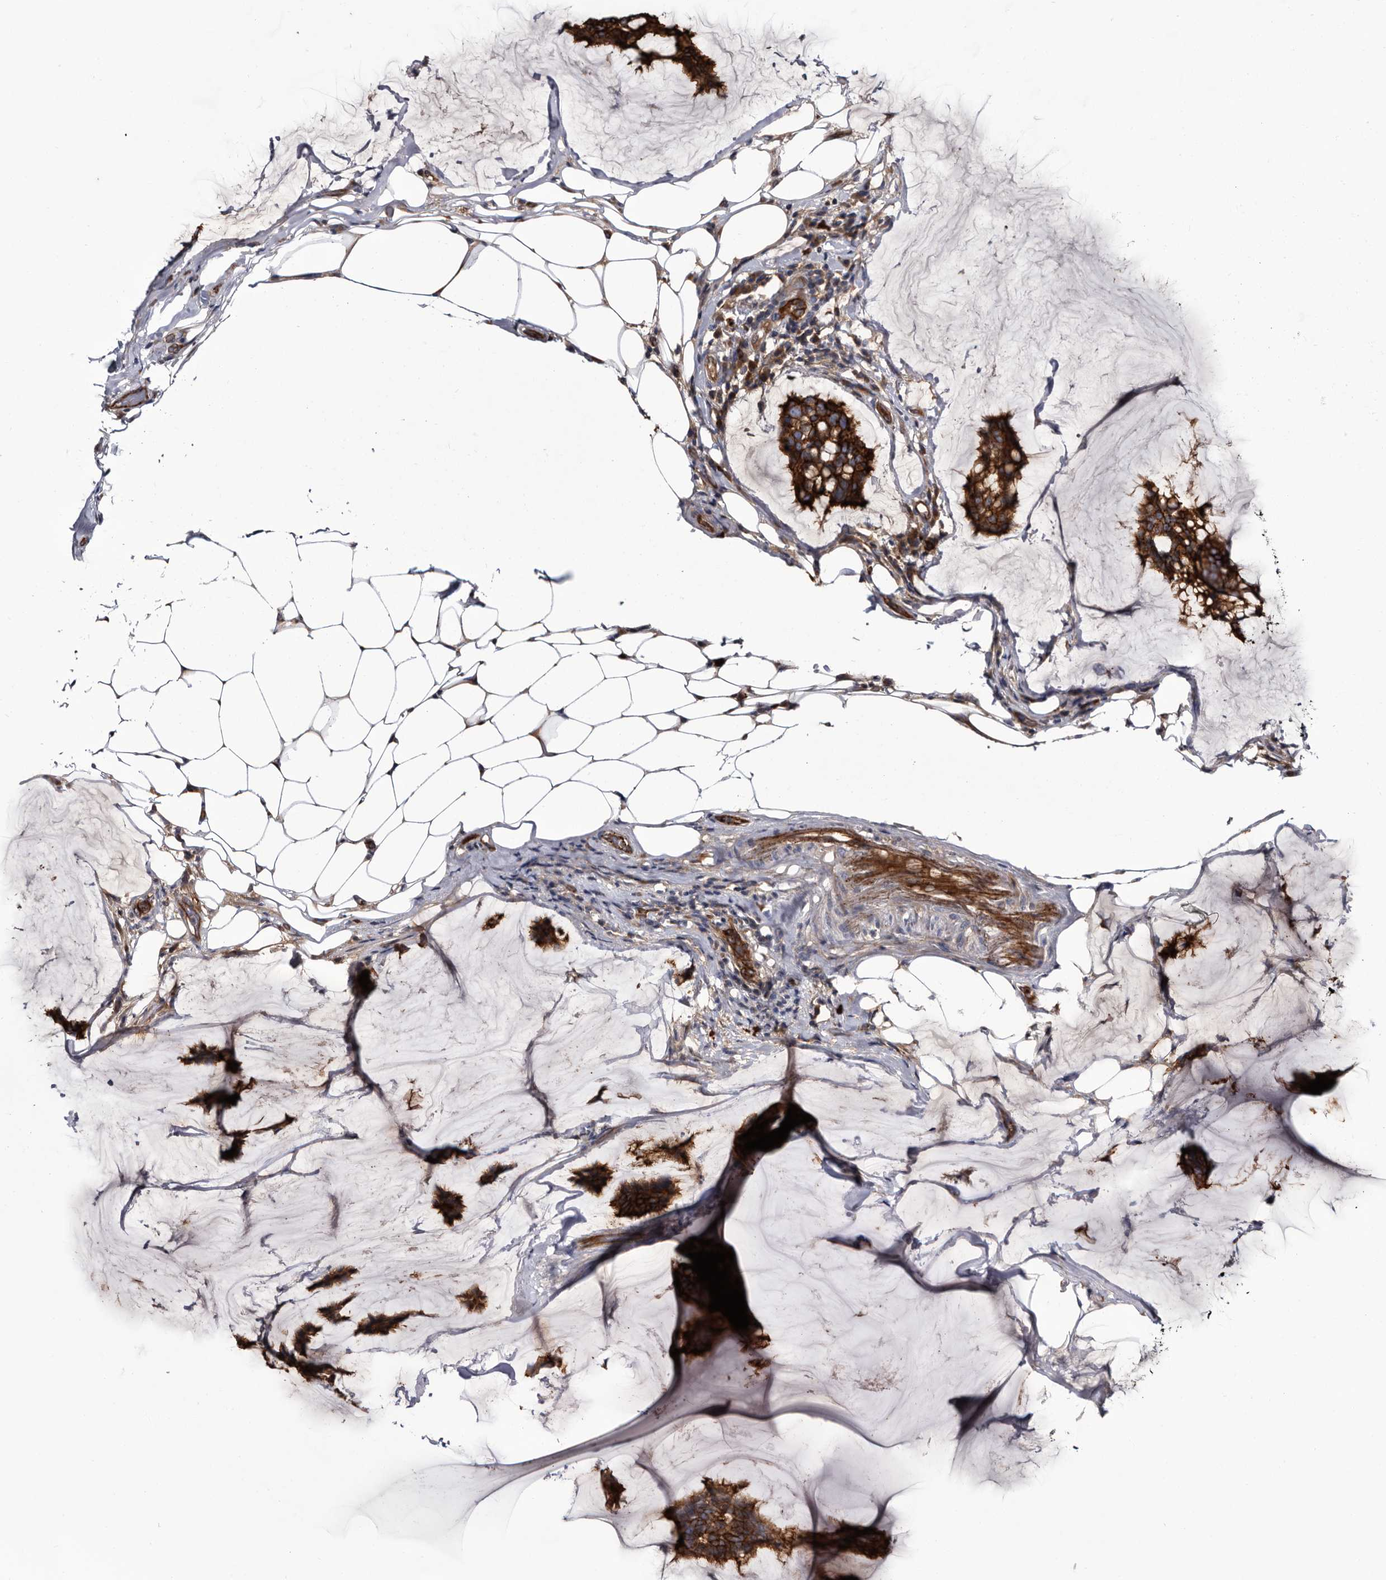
{"staining": {"intensity": "strong", "quantity": ">75%", "location": "cytoplasmic/membranous"}, "tissue": "breast cancer", "cell_type": "Tumor cells", "image_type": "cancer", "snomed": [{"axis": "morphology", "description": "Duct carcinoma"}, {"axis": "topography", "description": "Breast"}], "caption": "Infiltrating ductal carcinoma (breast) tissue reveals strong cytoplasmic/membranous expression in approximately >75% of tumor cells, visualized by immunohistochemistry.", "gene": "TSPAN17", "patient": {"sex": "female", "age": 93}}